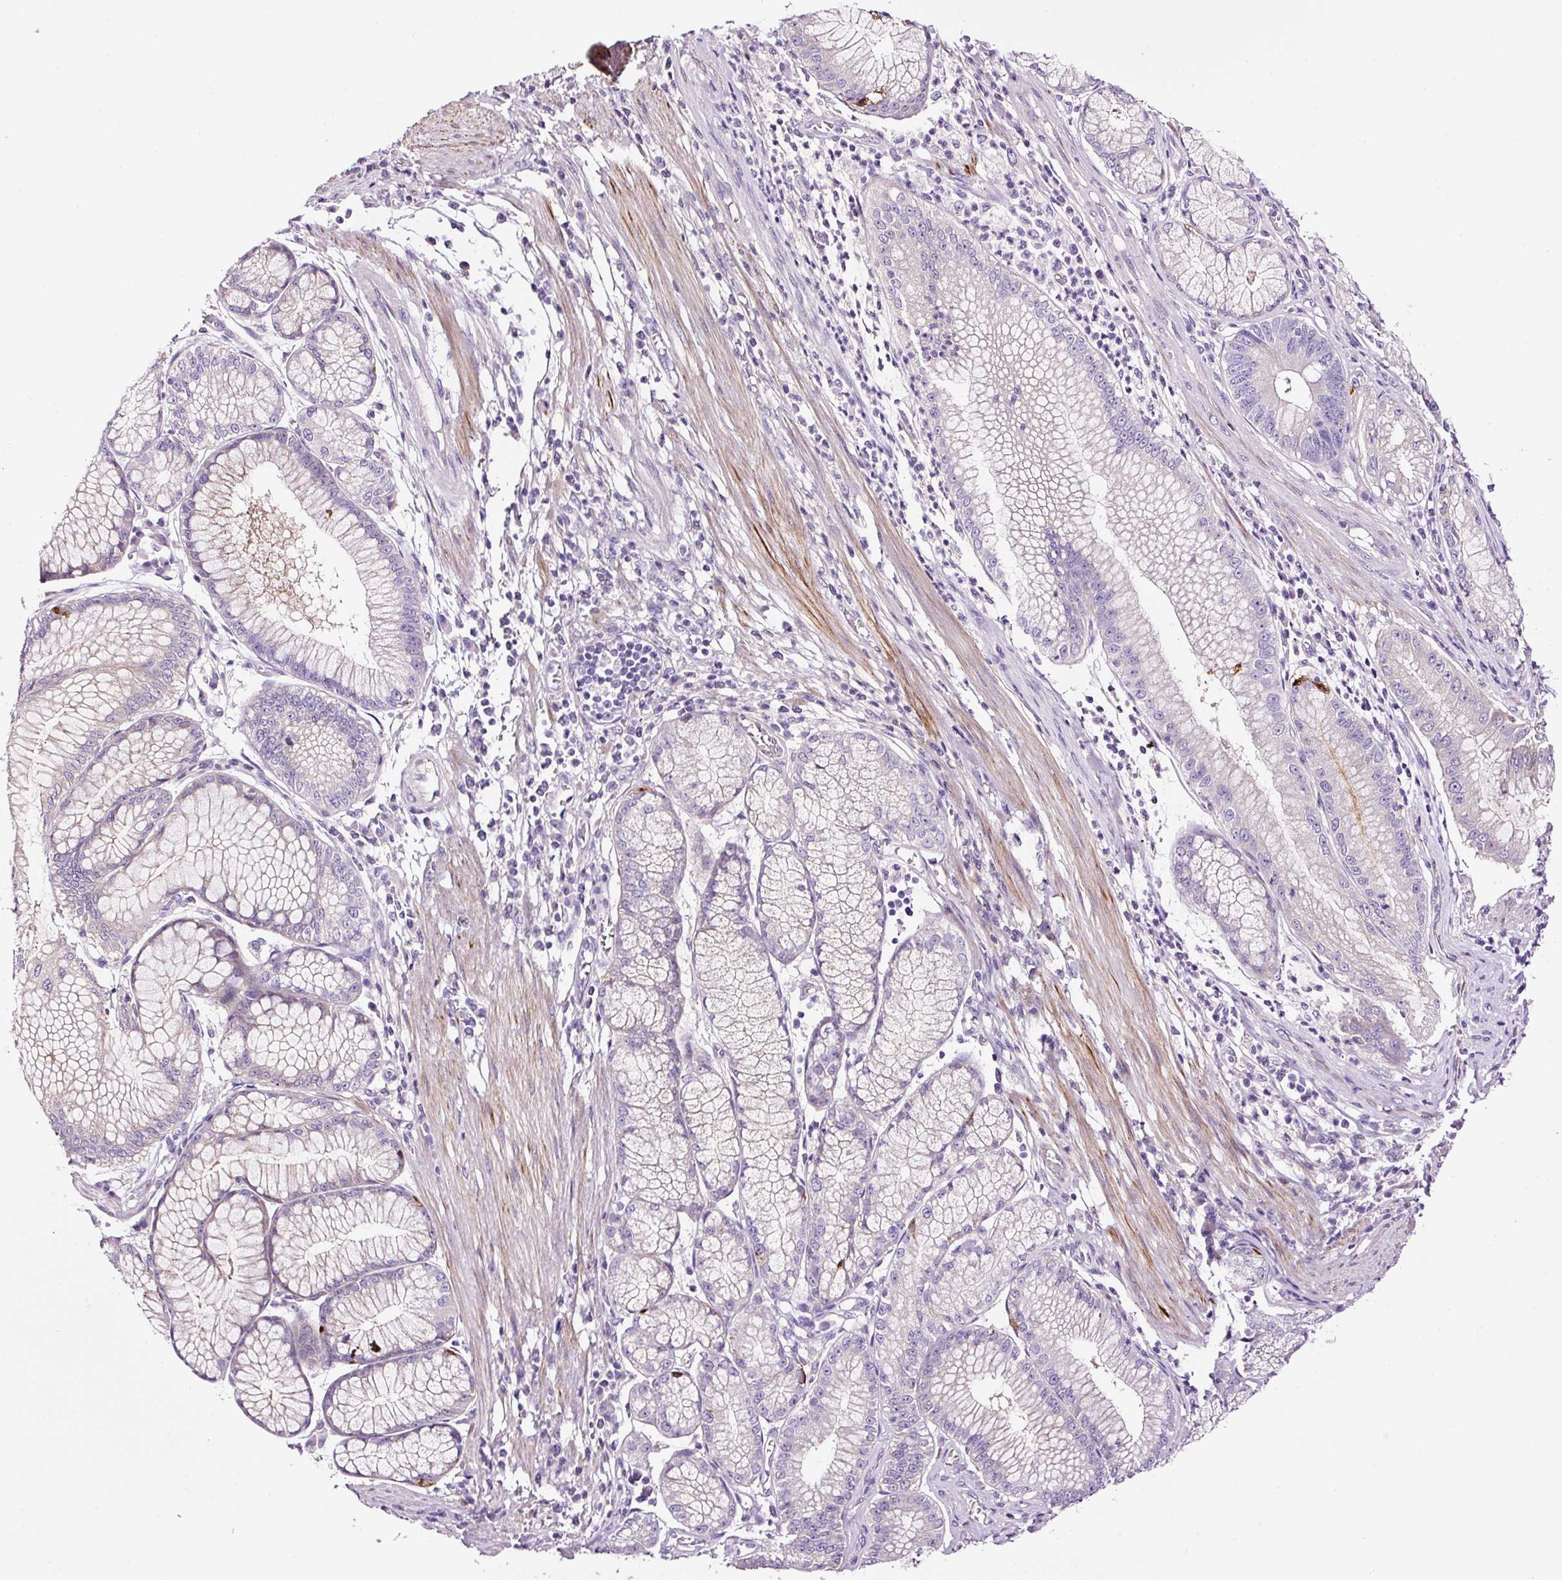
{"staining": {"intensity": "negative", "quantity": "none", "location": "none"}, "tissue": "stomach cancer", "cell_type": "Tumor cells", "image_type": "cancer", "snomed": [{"axis": "morphology", "description": "Adenocarcinoma, NOS"}, {"axis": "topography", "description": "Stomach"}], "caption": "Human stomach adenocarcinoma stained for a protein using IHC displays no staining in tumor cells.", "gene": "PAM", "patient": {"sex": "male", "age": 59}}